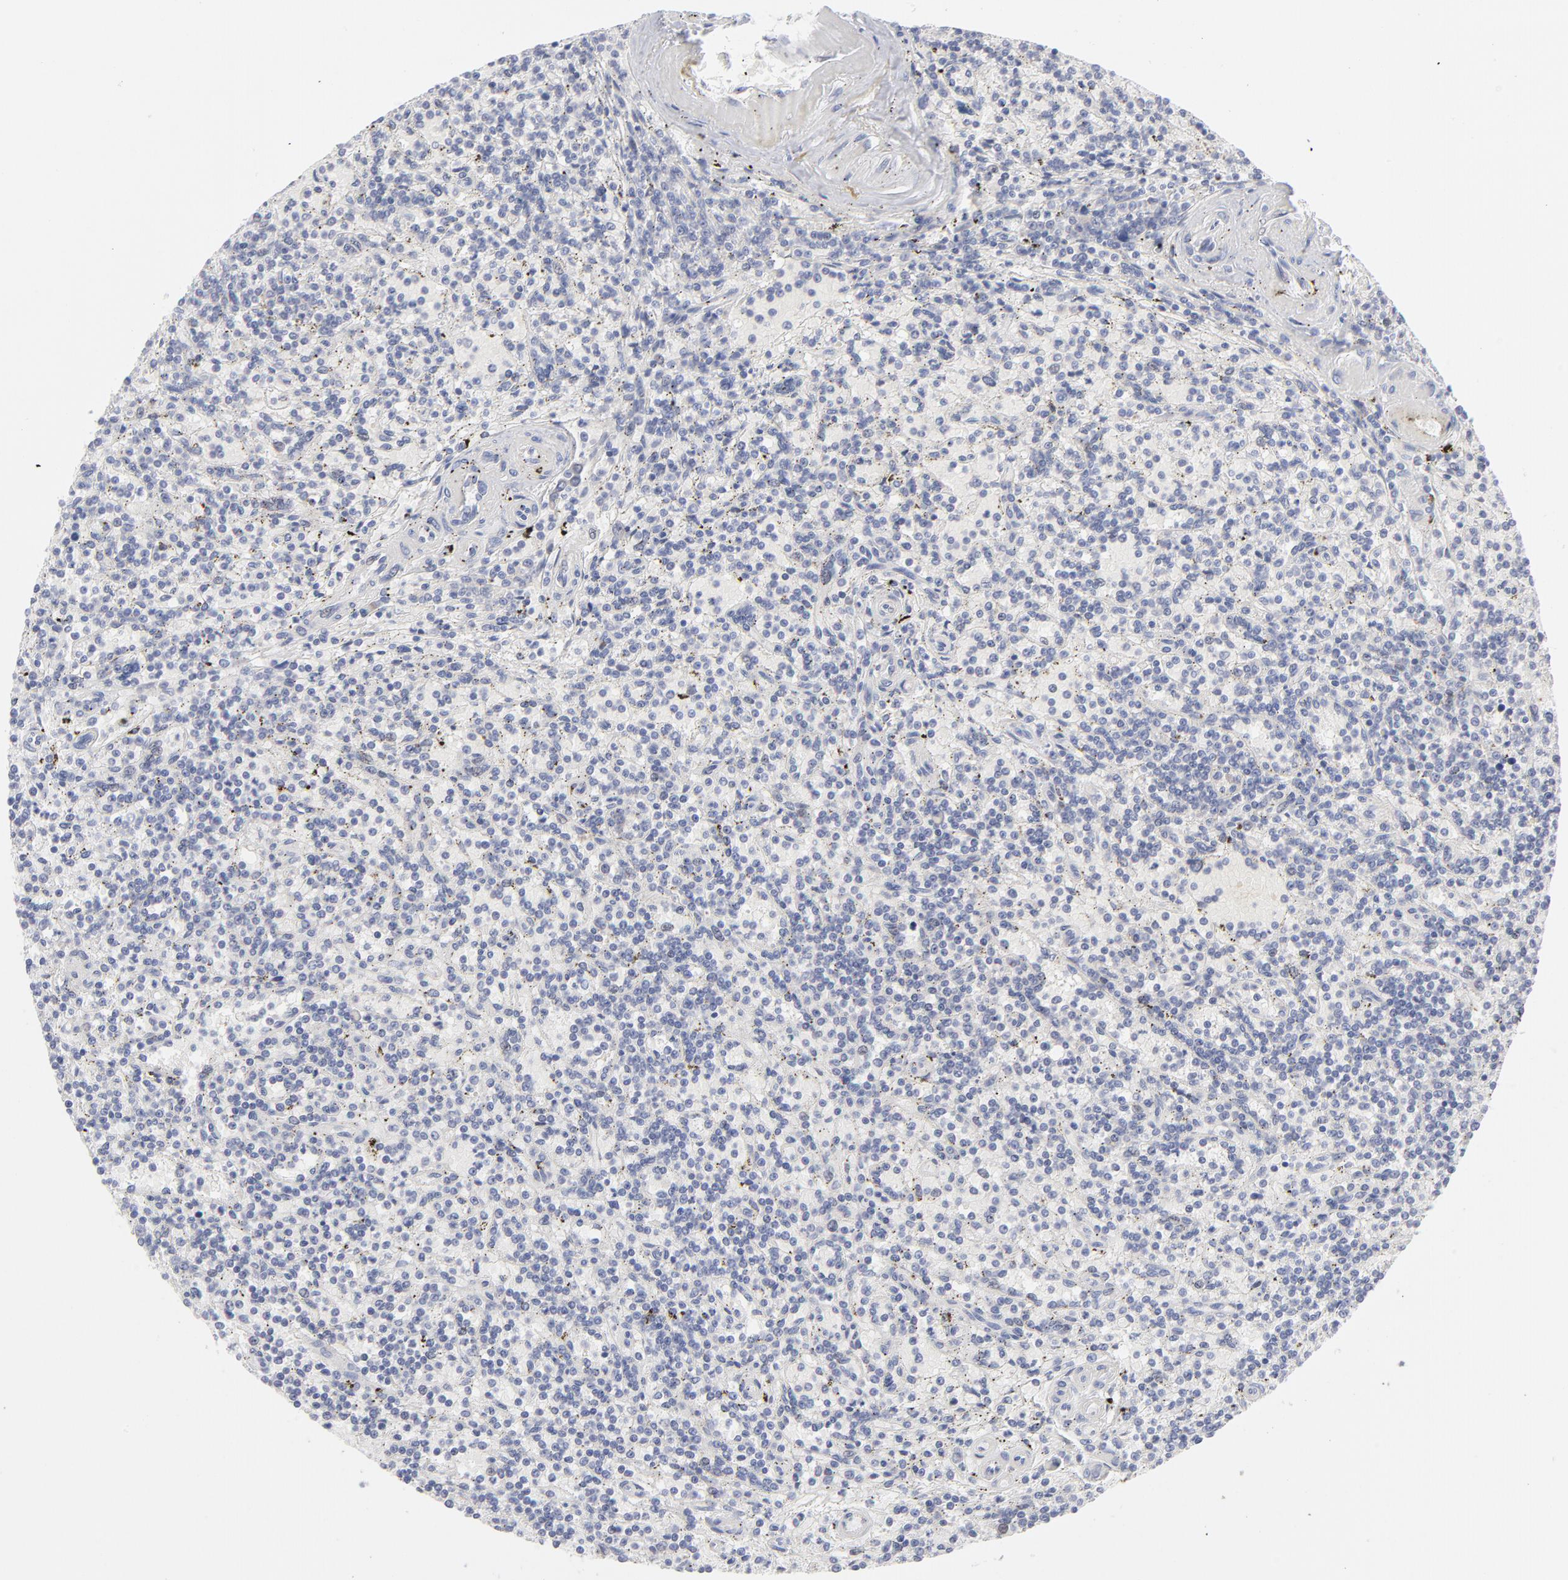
{"staining": {"intensity": "negative", "quantity": "none", "location": "none"}, "tissue": "lymphoma", "cell_type": "Tumor cells", "image_type": "cancer", "snomed": [{"axis": "morphology", "description": "Malignant lymphoma, non-Hodgkin's type, Low grade"}, {"axis": "topography", "description": "Spleen"}], "caption": "A high-resolution micrograph shows immunohistochemistry staining of lymphoma, which shows no significant positivity in tumor cells.", "gene": "RPS24", "patient": {"sex": "male", "age": 73}}